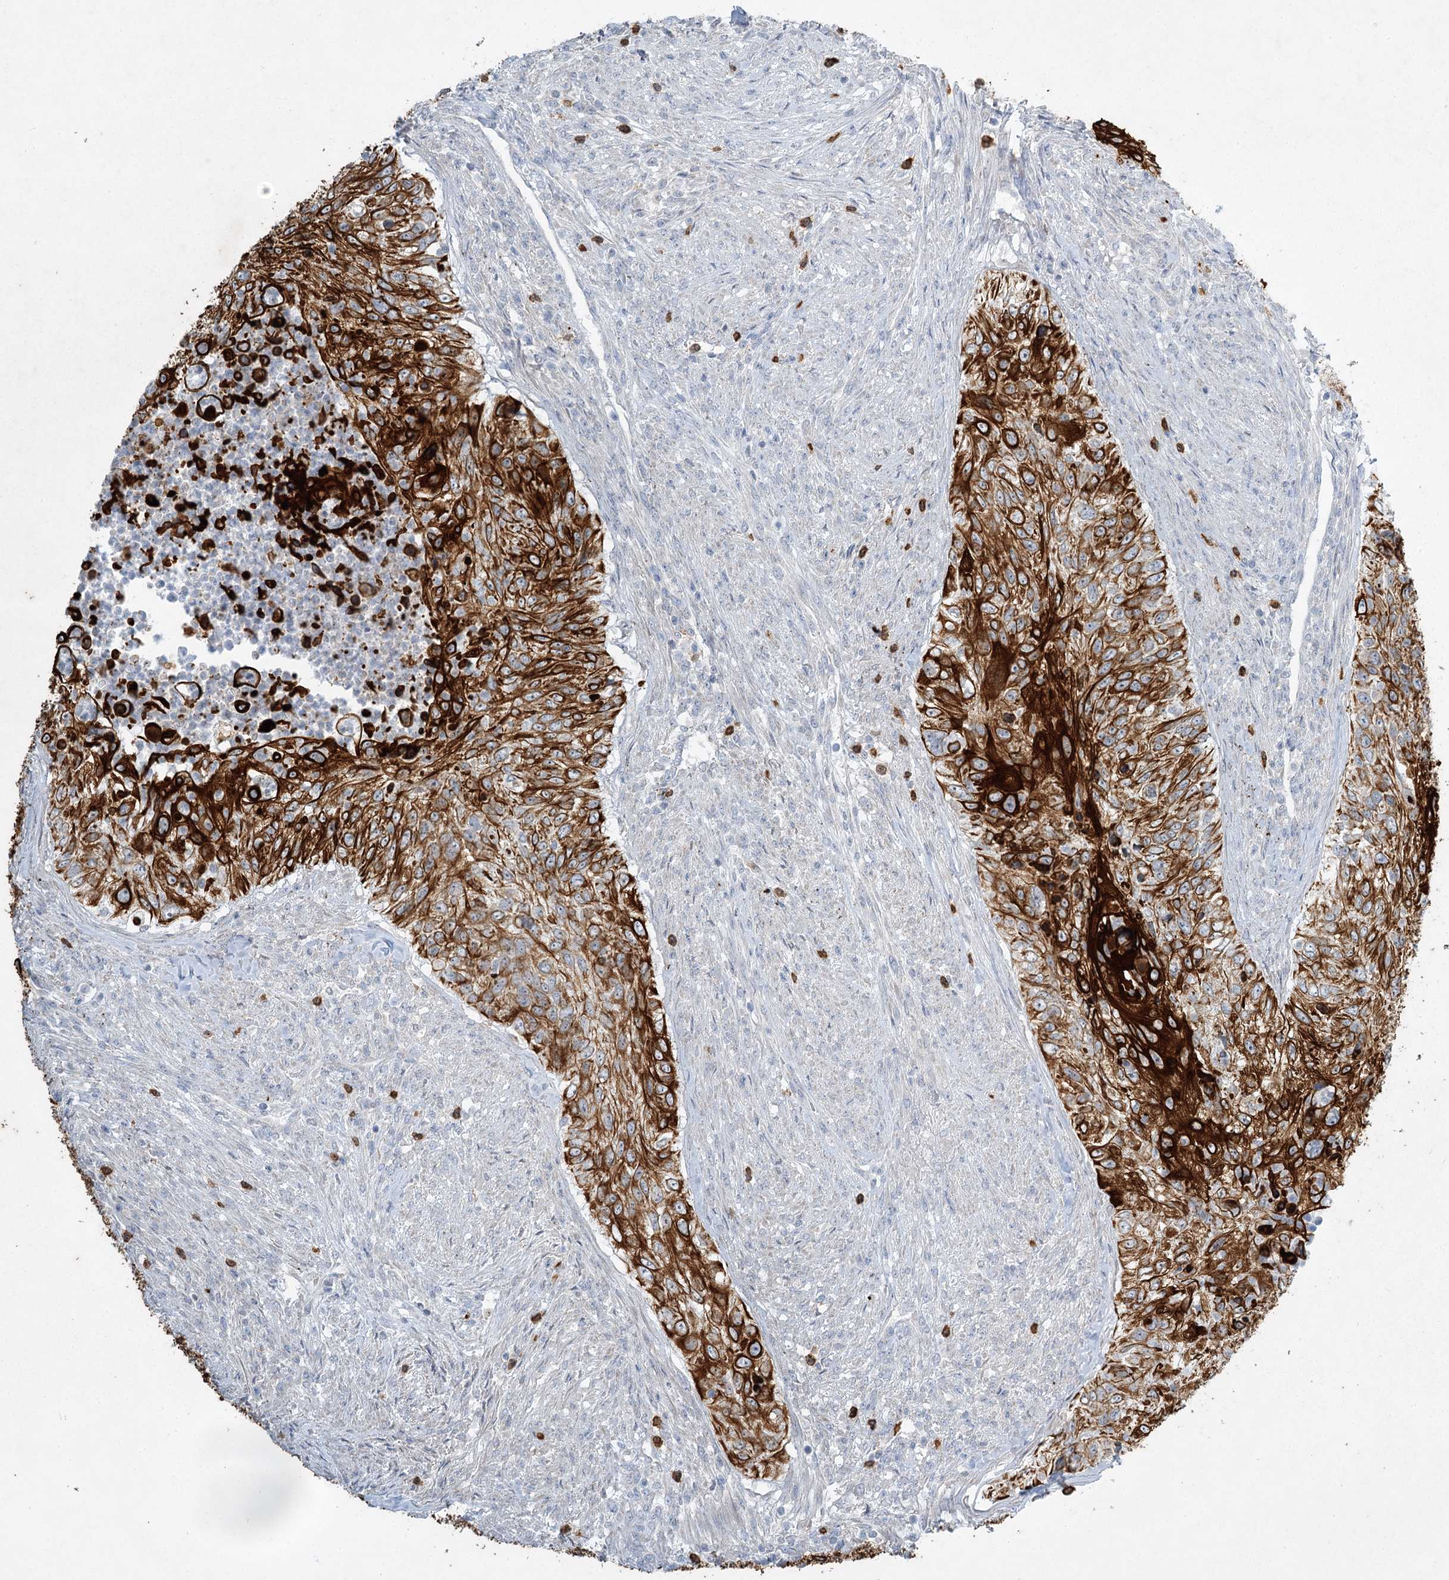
{"staining": {"intensity": "strong", "quantity": ">75%", "location": "cytoplasmic/membranous"}, "tissue": "urothelial cancer", "cell_type": "Tumor cells", "image_type": "cancer", "snomed": [{"axis": "morphology", "description": "Urothelial carcinoma, High grade"}, {"axis": "topography", "description": "Urinary bladder"}], "caption": "A brown stain shows strong cytoplasmic/membranous staining of a protein in human urothelial cancer tumor cells.", "gene": "ABITRAM", "patient": {"sex": "female", "age": 60}}